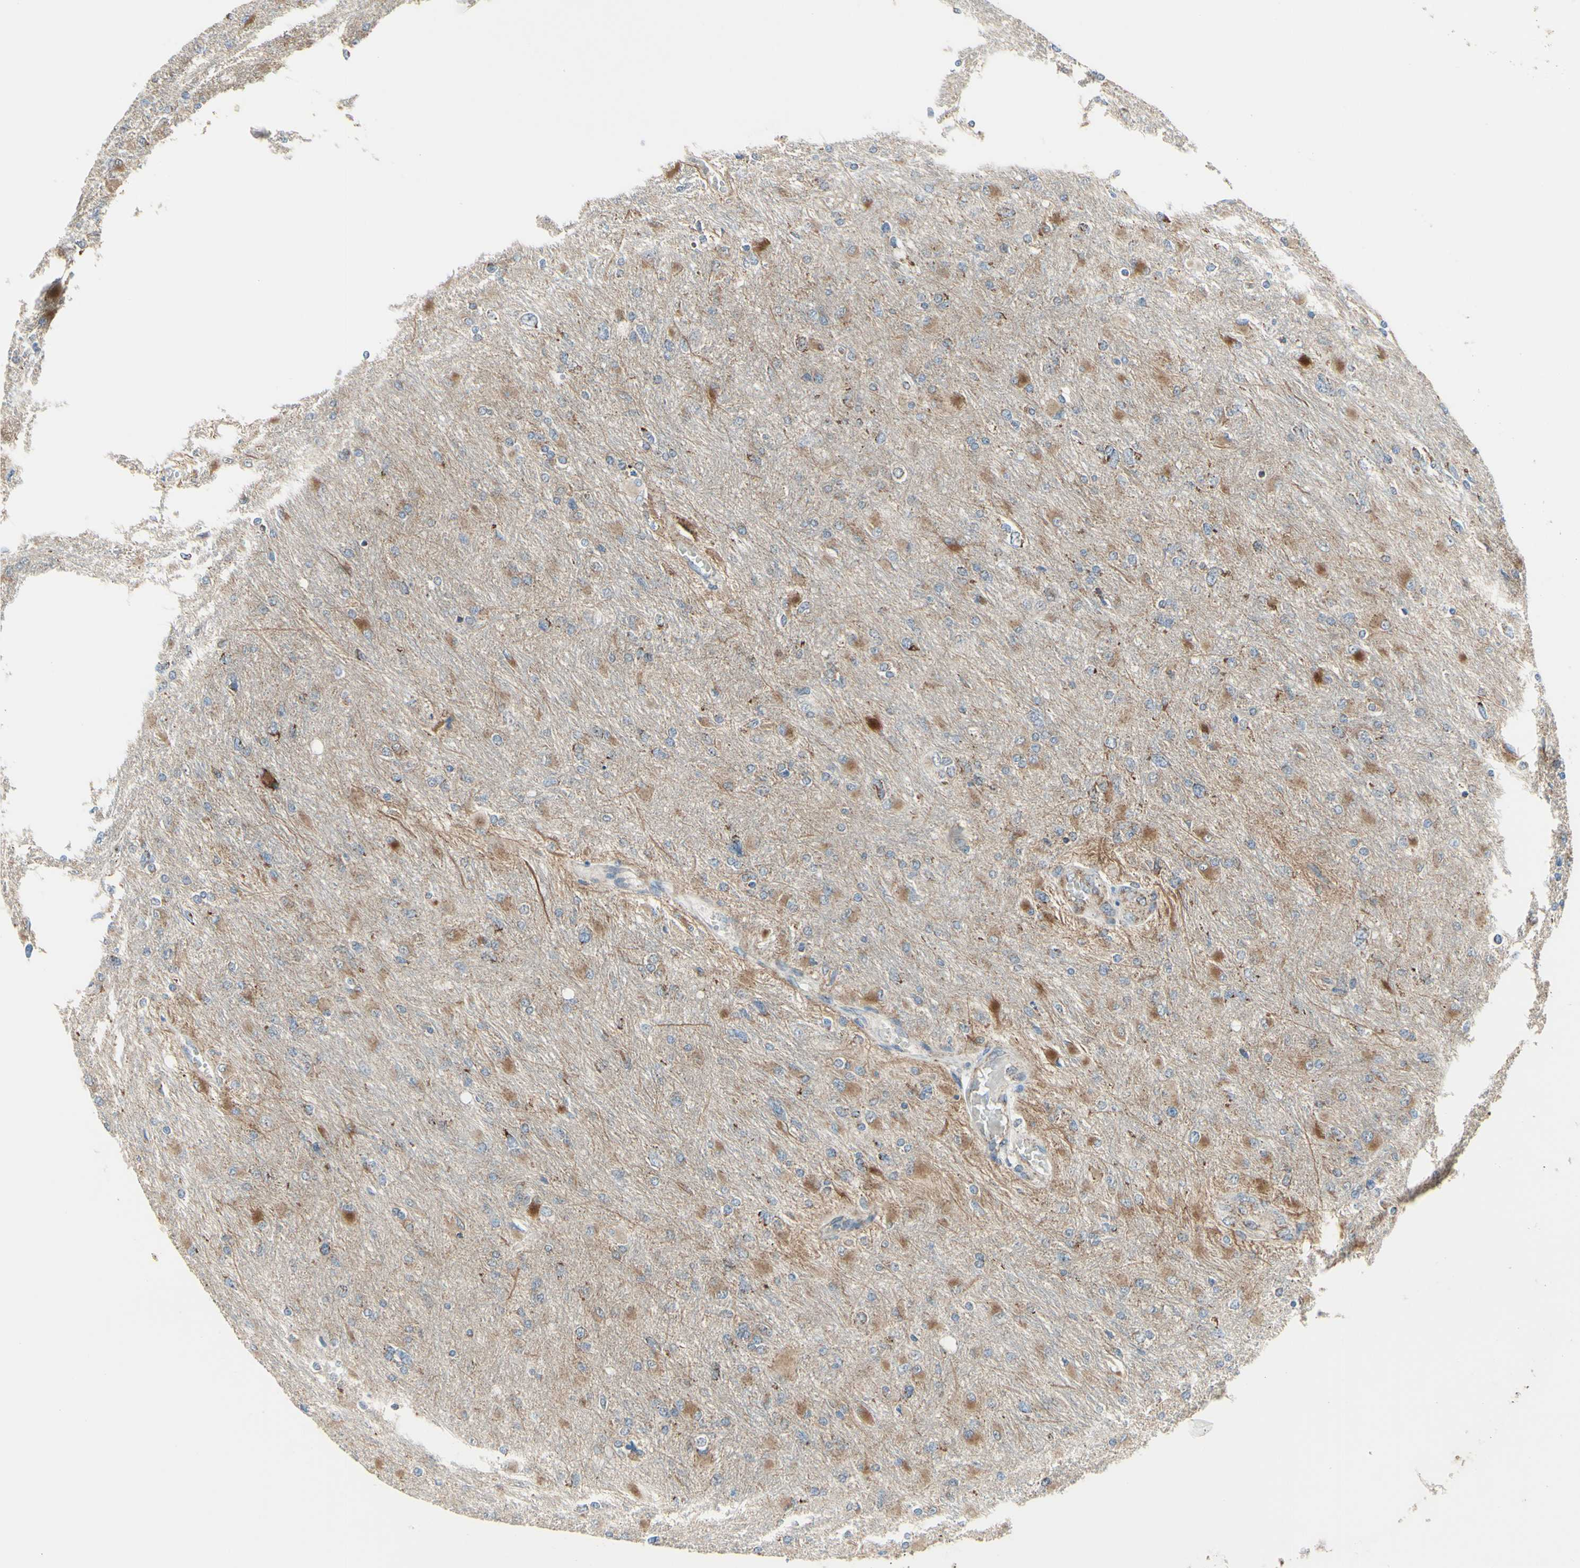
{"staining": {"intensity": "weak", "quantity": "<25%", "location": "cytoplasmic/membranous"}, "tissue": "glioma", "cell_type": "Tumor cells", "image_type": "cancer", "snomed": [{"axis": "morphology", "description": "Glioma, malignant, High grade"}, {"axis": "topography", "description": "Cerebral cortex"}], "caption": "The immunohistochemistry (IHC) image has no significant expression in tumor cells of high-grade glioma (malignant) tissue.", "gene": "FAM171B", "patient": {"sex": "female", "age": 36}}